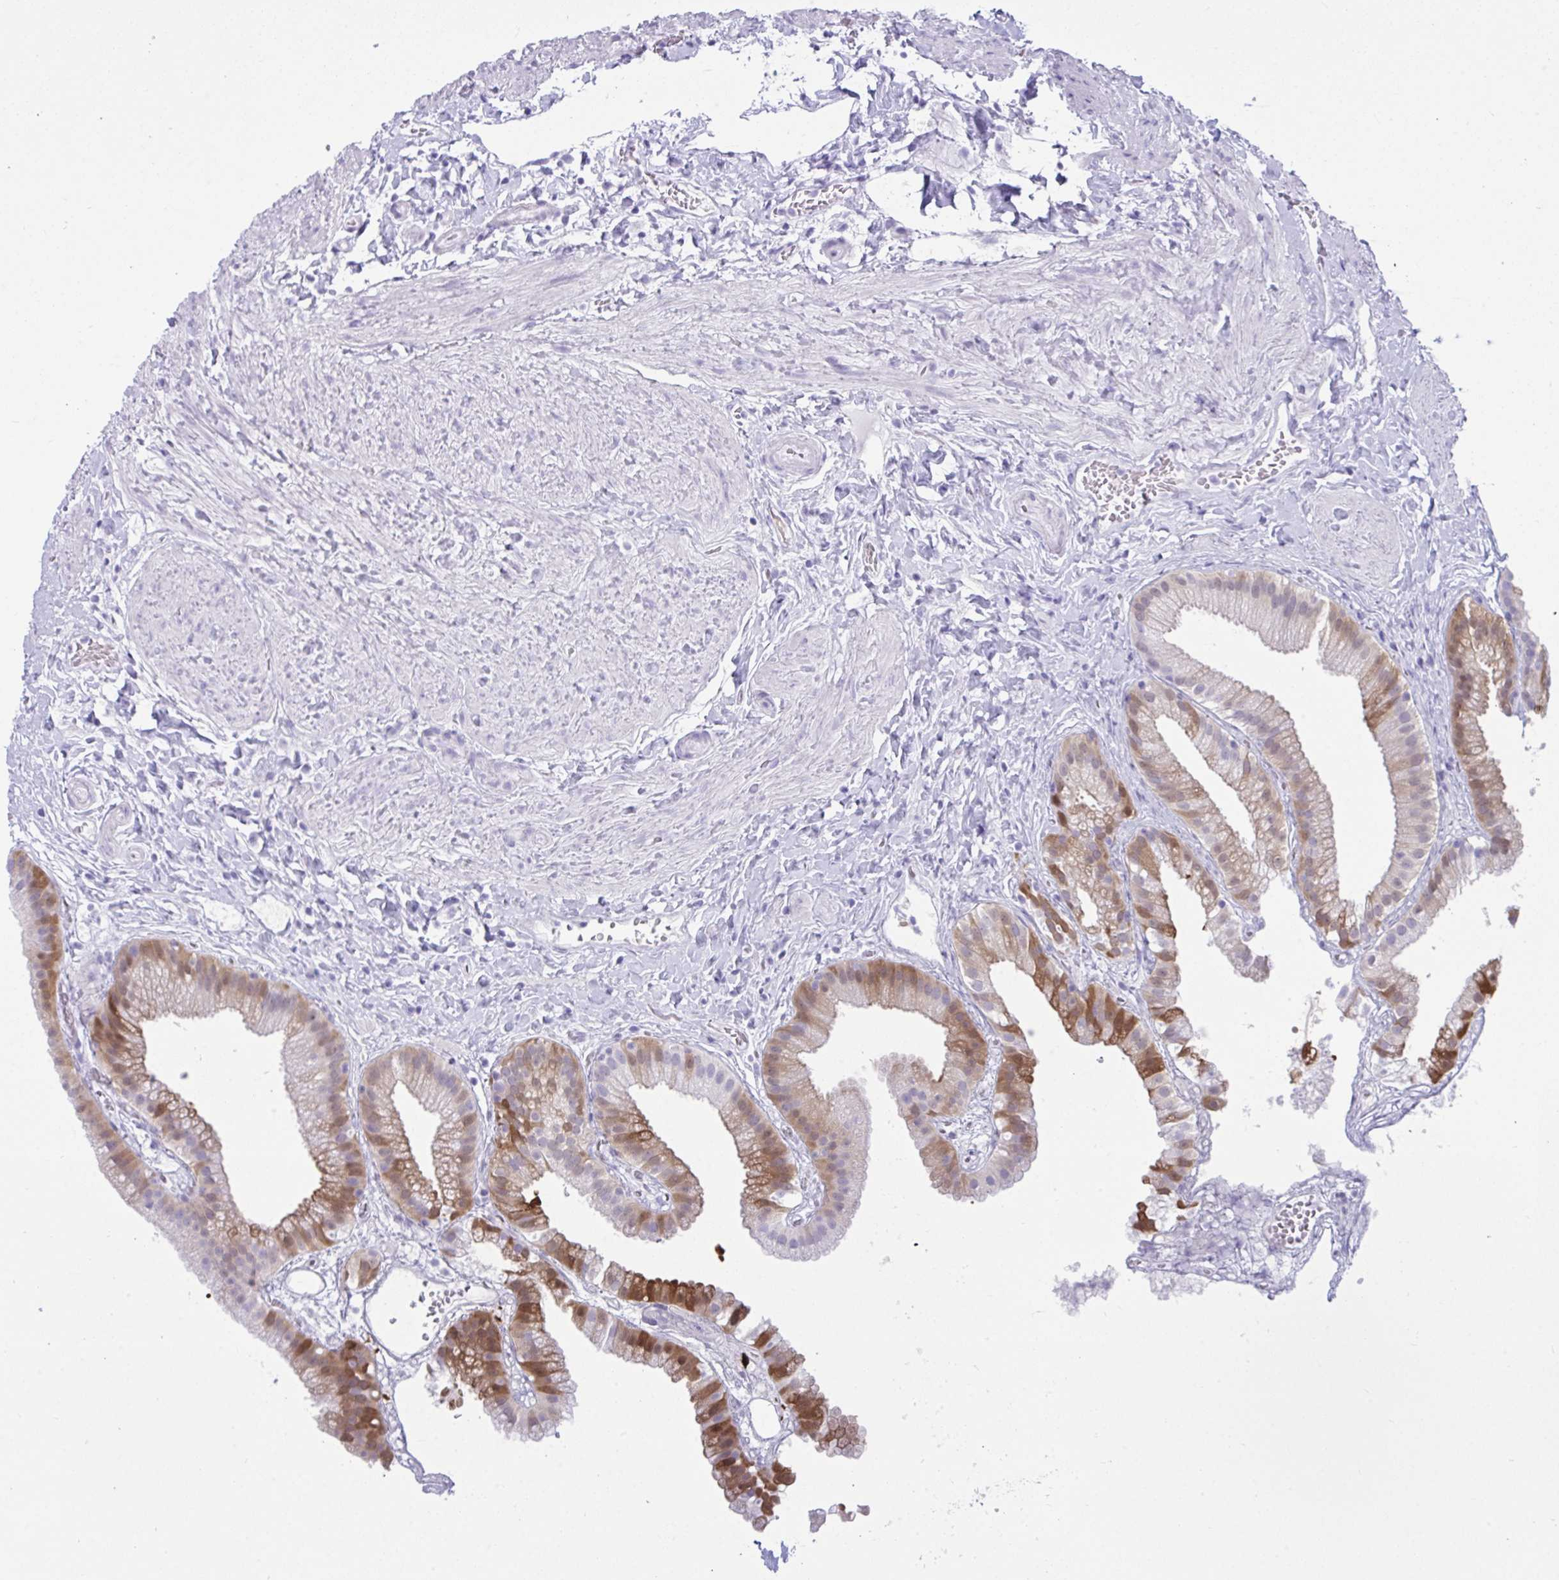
{"staining": {"intensity": "moderate", "quantity": ">75%", "location": "cytoplasmic/membranous"}, "tissue": "gallbladder", "cell_type": "Glandular cells", "image_type": "normal", "snomed": [{"axis": "morphology", "description": "Normal tissue, NOS"}, {"axis": "topography", "description": "Gallbladder"}], "caption": "The micrograph shows immunohistochemical staining of normal gallbladder. There is moderate cytoplasmic/membranous expression is appreciated in approximately >75% of glandular cells.", "gene": "PSCA", "patient": {"sex": "female", "age": 63}}